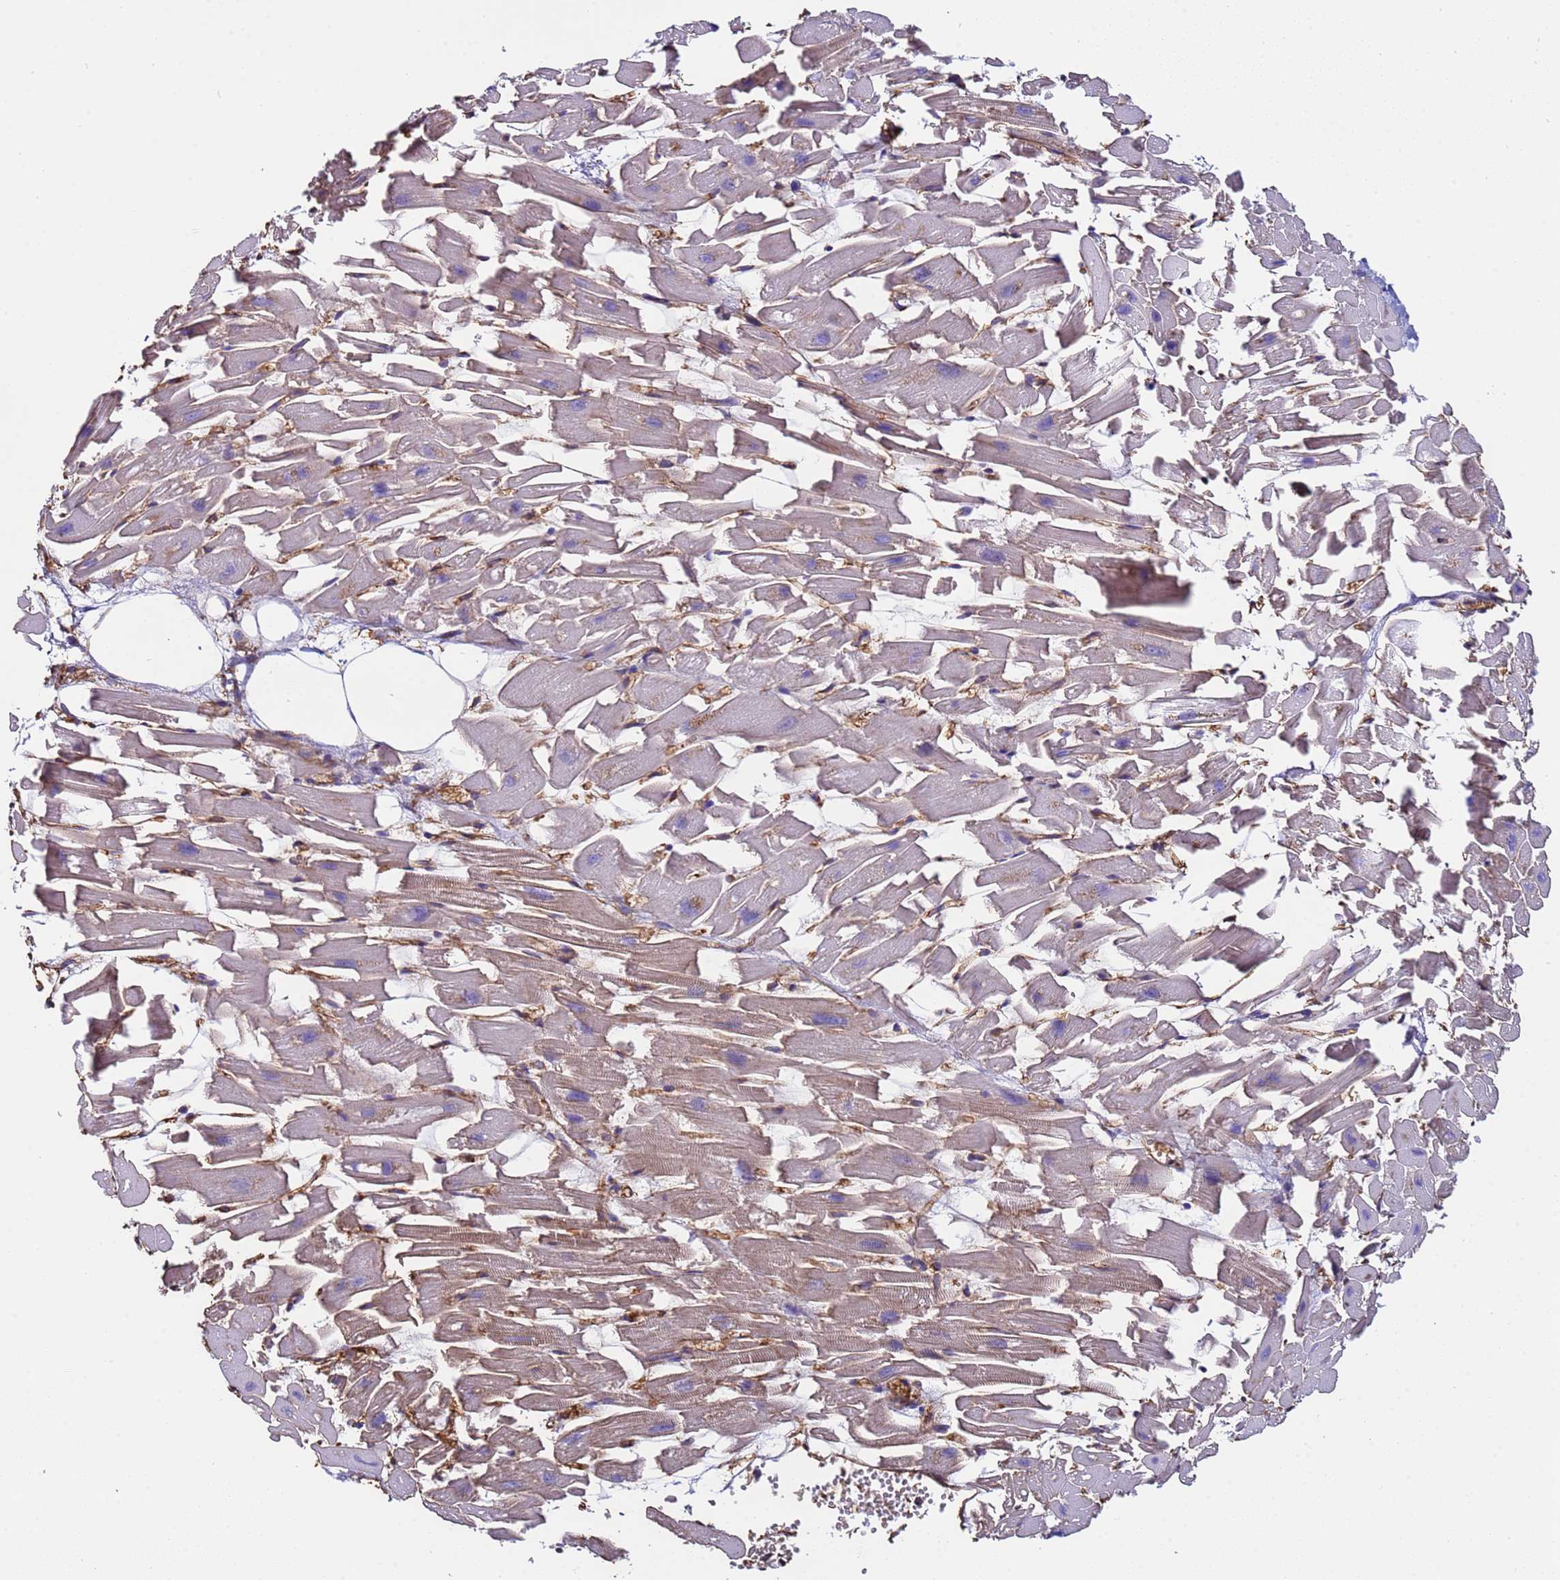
{"staining": {"intensity": "weak", "quantity": ">75%", "location": "cytoplasmic/membranous"}, "tissue": "heart muscle", "cell_type": "Cardiomyocytes", "image_type": "normal", "snomed": [{"axis": "morphology", "description": "Normal tissue, NOS"}, {"axis": "topography", "description": "Heart"}], "caption": "Immunohistochemical staining of unremarkable human heart muscle displays weak cytoplasmic/membranous protein positivity in about >75% of cardiomyocytes.", "gene": "ZNF248", "patient": {"sex": "female", "age": 64}}